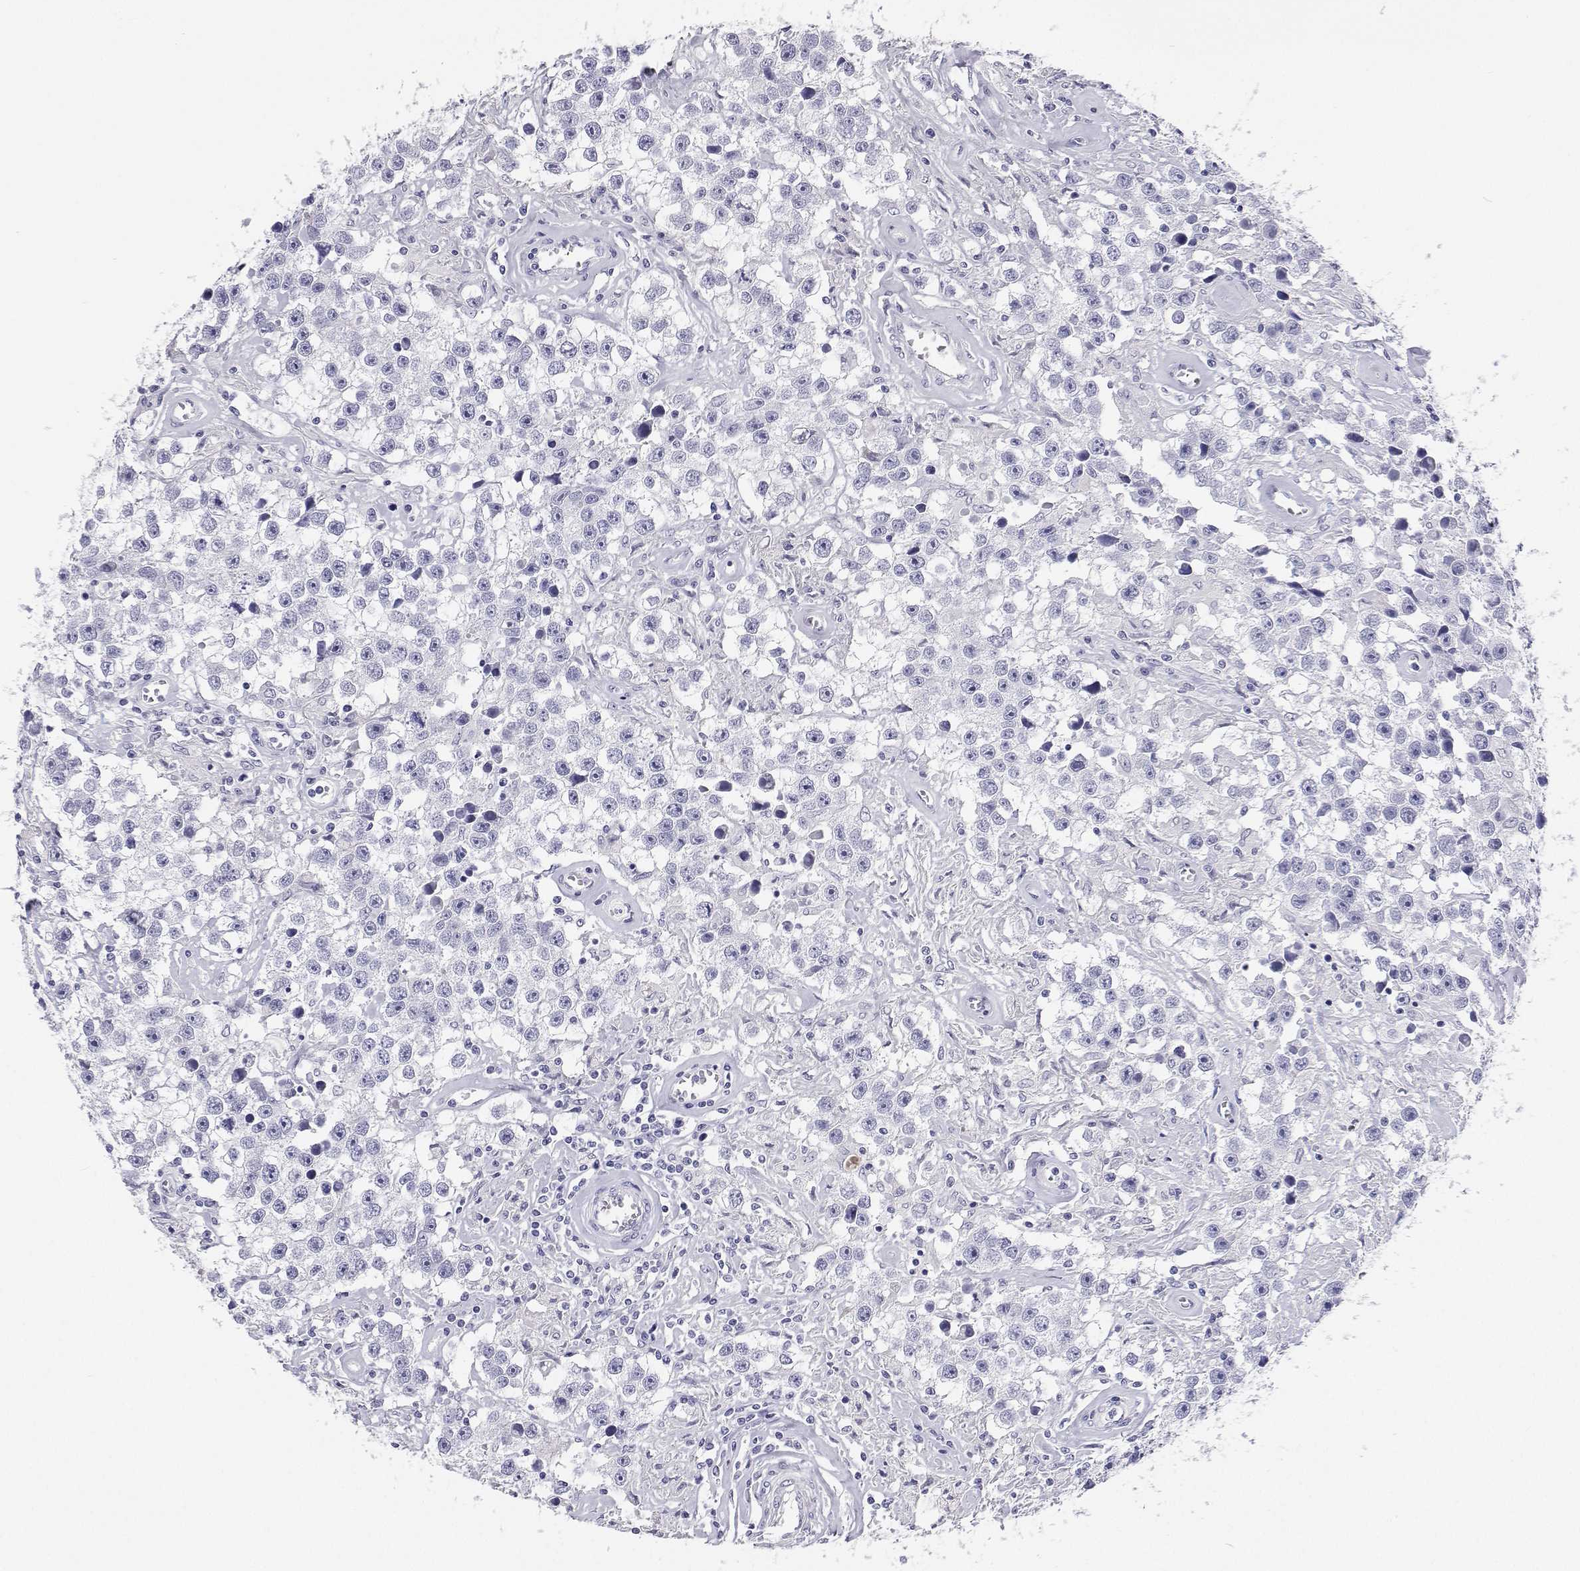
{"staining": {"intensity": "negative", "quantity": "none", "location": "none"}, "tissue": "testis cancer", "cell_type": "Tumor cells", "image_type": "cancer", "snomed": [{"axis": "morphology", "description": "Seminoma, NOS"}, {"axis": "topography", "description": "Testis"}], "caption": "A histopathology image of testis cancer (seminoma) stained for a protein reveals no brown staining in tumor cells. (Brightfield microscopy of DAB immunohistochemistry (IHC) at high magnification).", "gene": "BHMT", "patient": {"sex": "male", "age": 43}}